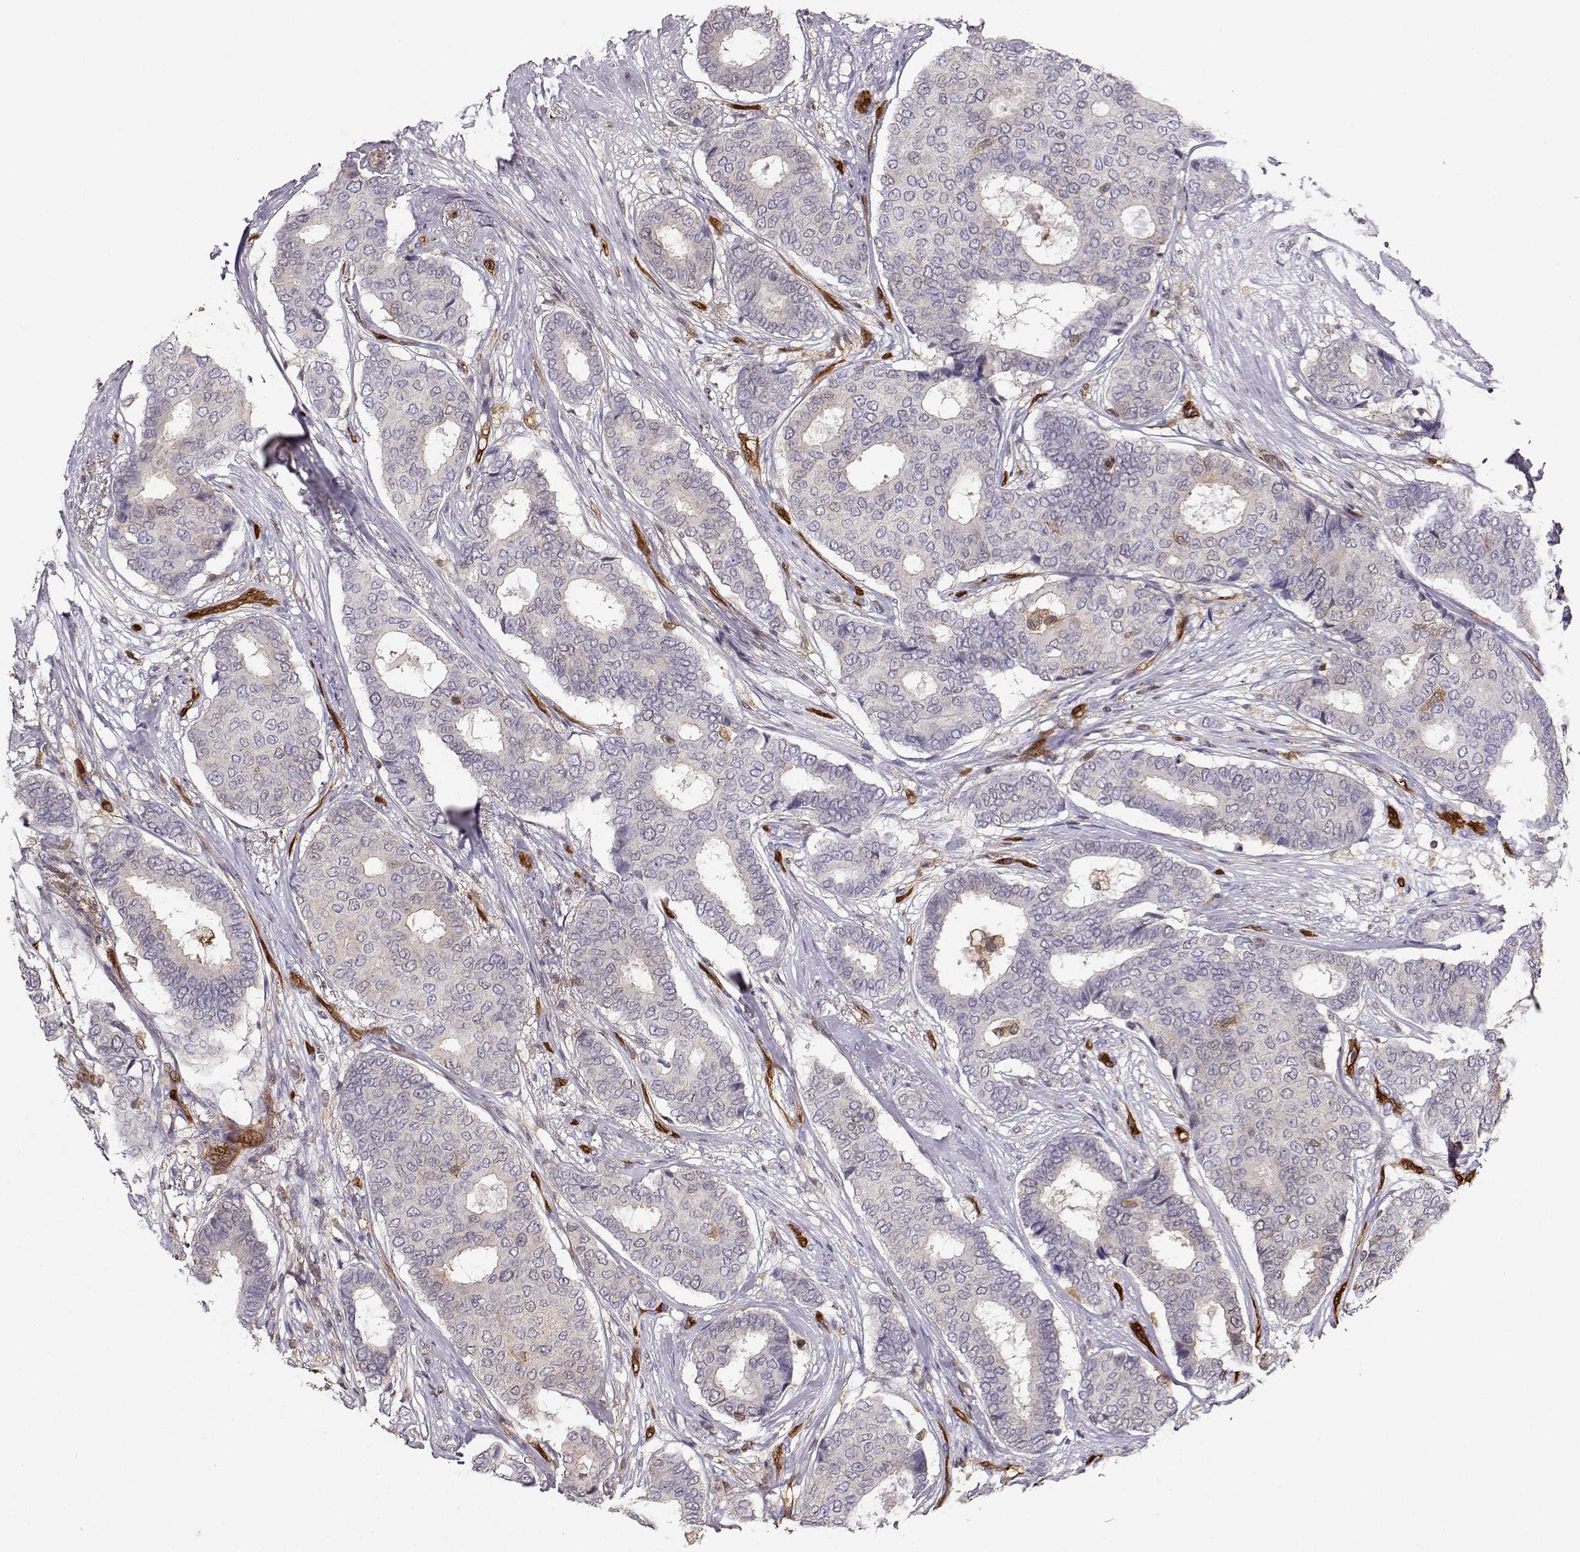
{"staining": {"intensity": "negative", "quantity": "none", "location": "none"}, "tissue": "breast cancer", "cell_type": "Tumor cells", "image_type": "cancer", "snomed": [{"axis": "morphology", "description": "Duct carcinoma"}, {"axis": "topography", "description": "Breast"}], "caption": "Human infiltrating ductal carcinoma (breast) stained for a protein using IHC demonstrates no positivity in tumor cells.", "gene": "PNP", "patient": {"sex": "female", "age": 75}}